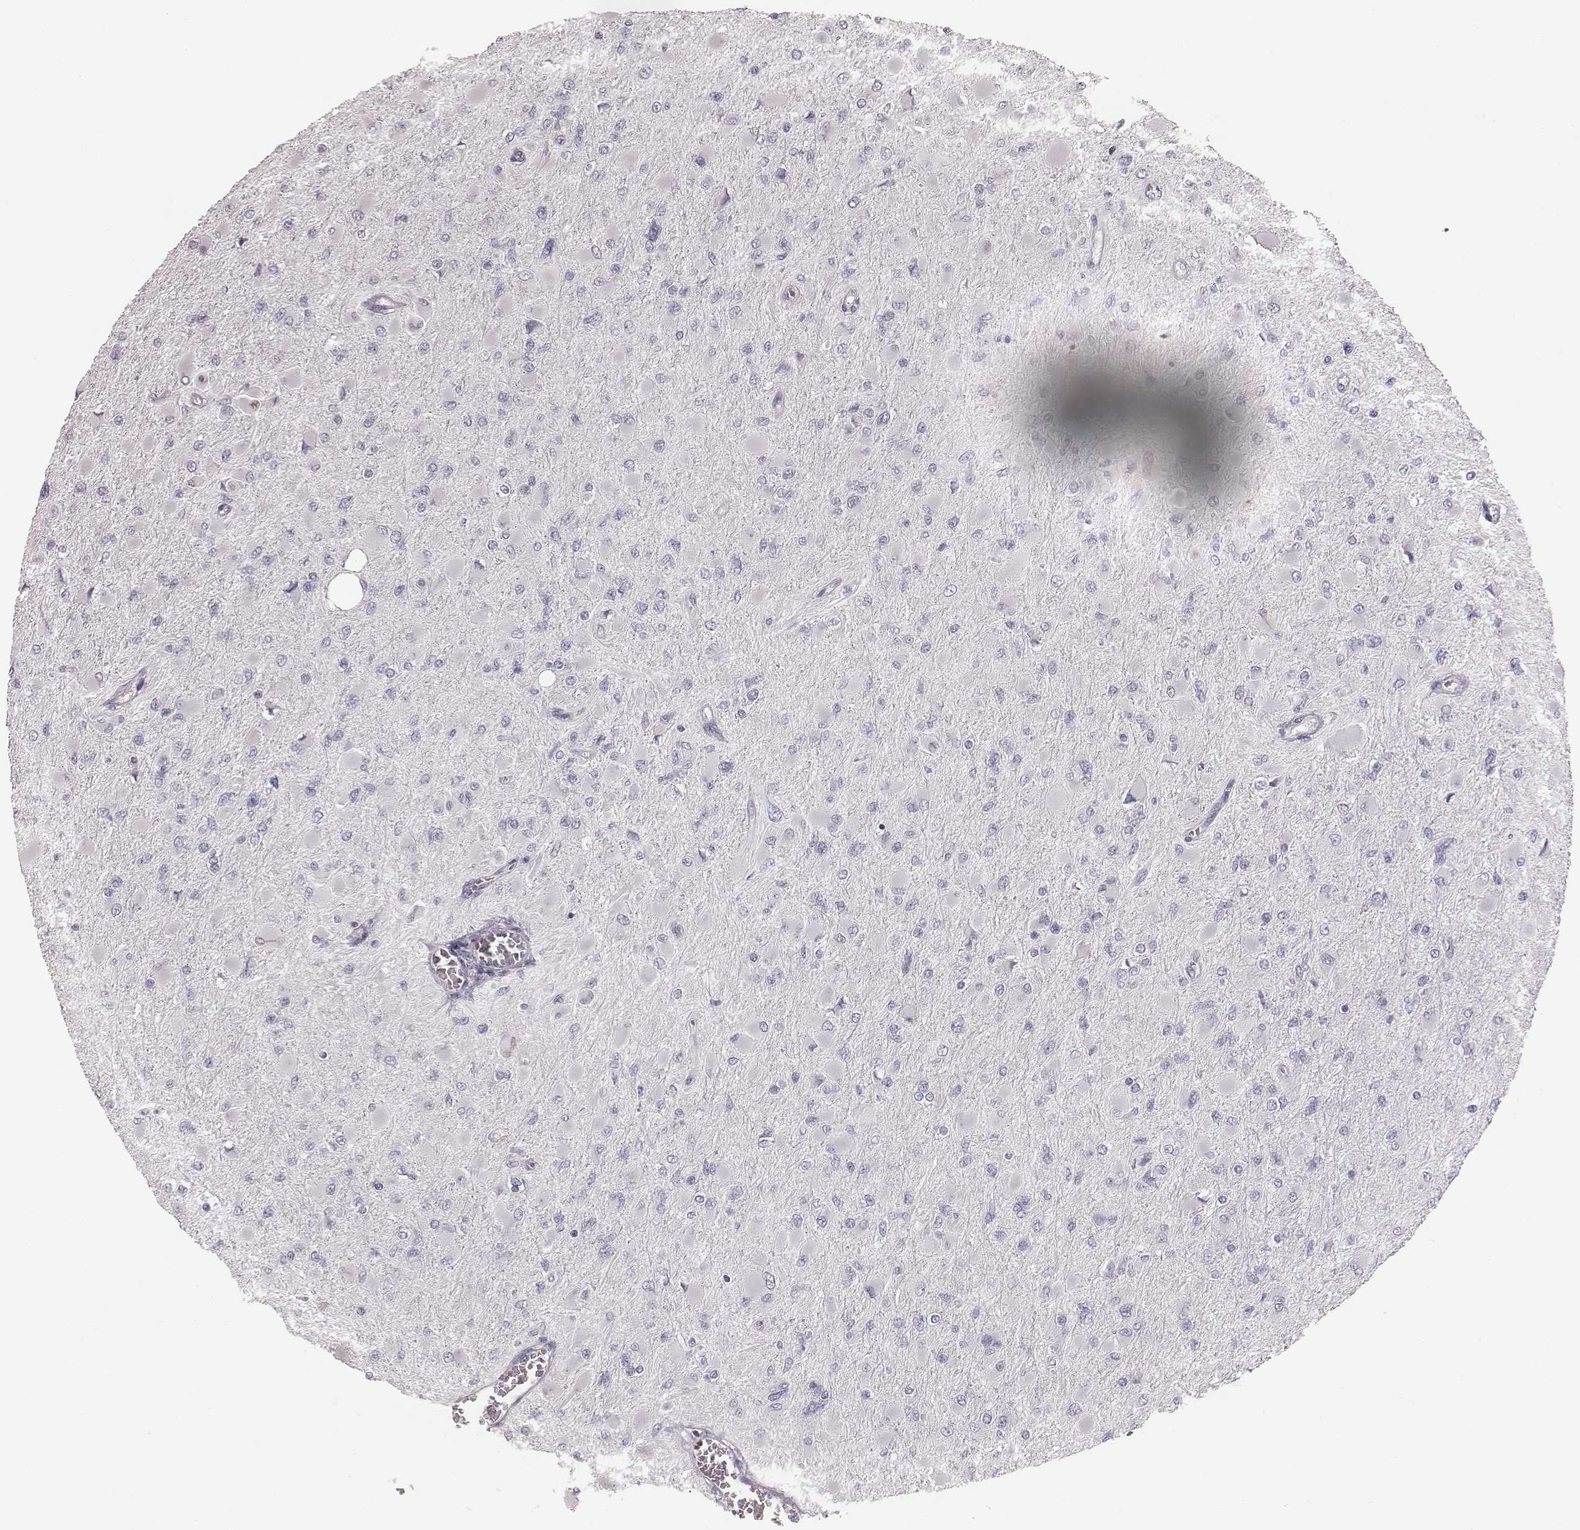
{"staining": {"intensity": "negative", "quantity": "none", "location": "none"}, "tissue": "glioma", "cell_type": "Tumor cells", "image_type": "cancer", "snomed": [{"axis": "morphology", "description": "Glioma, malignant, High grade"}, {"axis": "topography", "description": "Cerebral cortex"}], "caption": "High magnification brightfield microscopy of high-grade glioma (malignant) stained with DAB (3,3'-diaminobenzidine) (brown) and counterstained with hematoxylin (blue): tumor cells show no significant staining. (DAB immunohistochemistry (IHC) with hematoxylin counter stain).", "gene": "S100Z", "patient": {"sex": "female", "age": 36}}